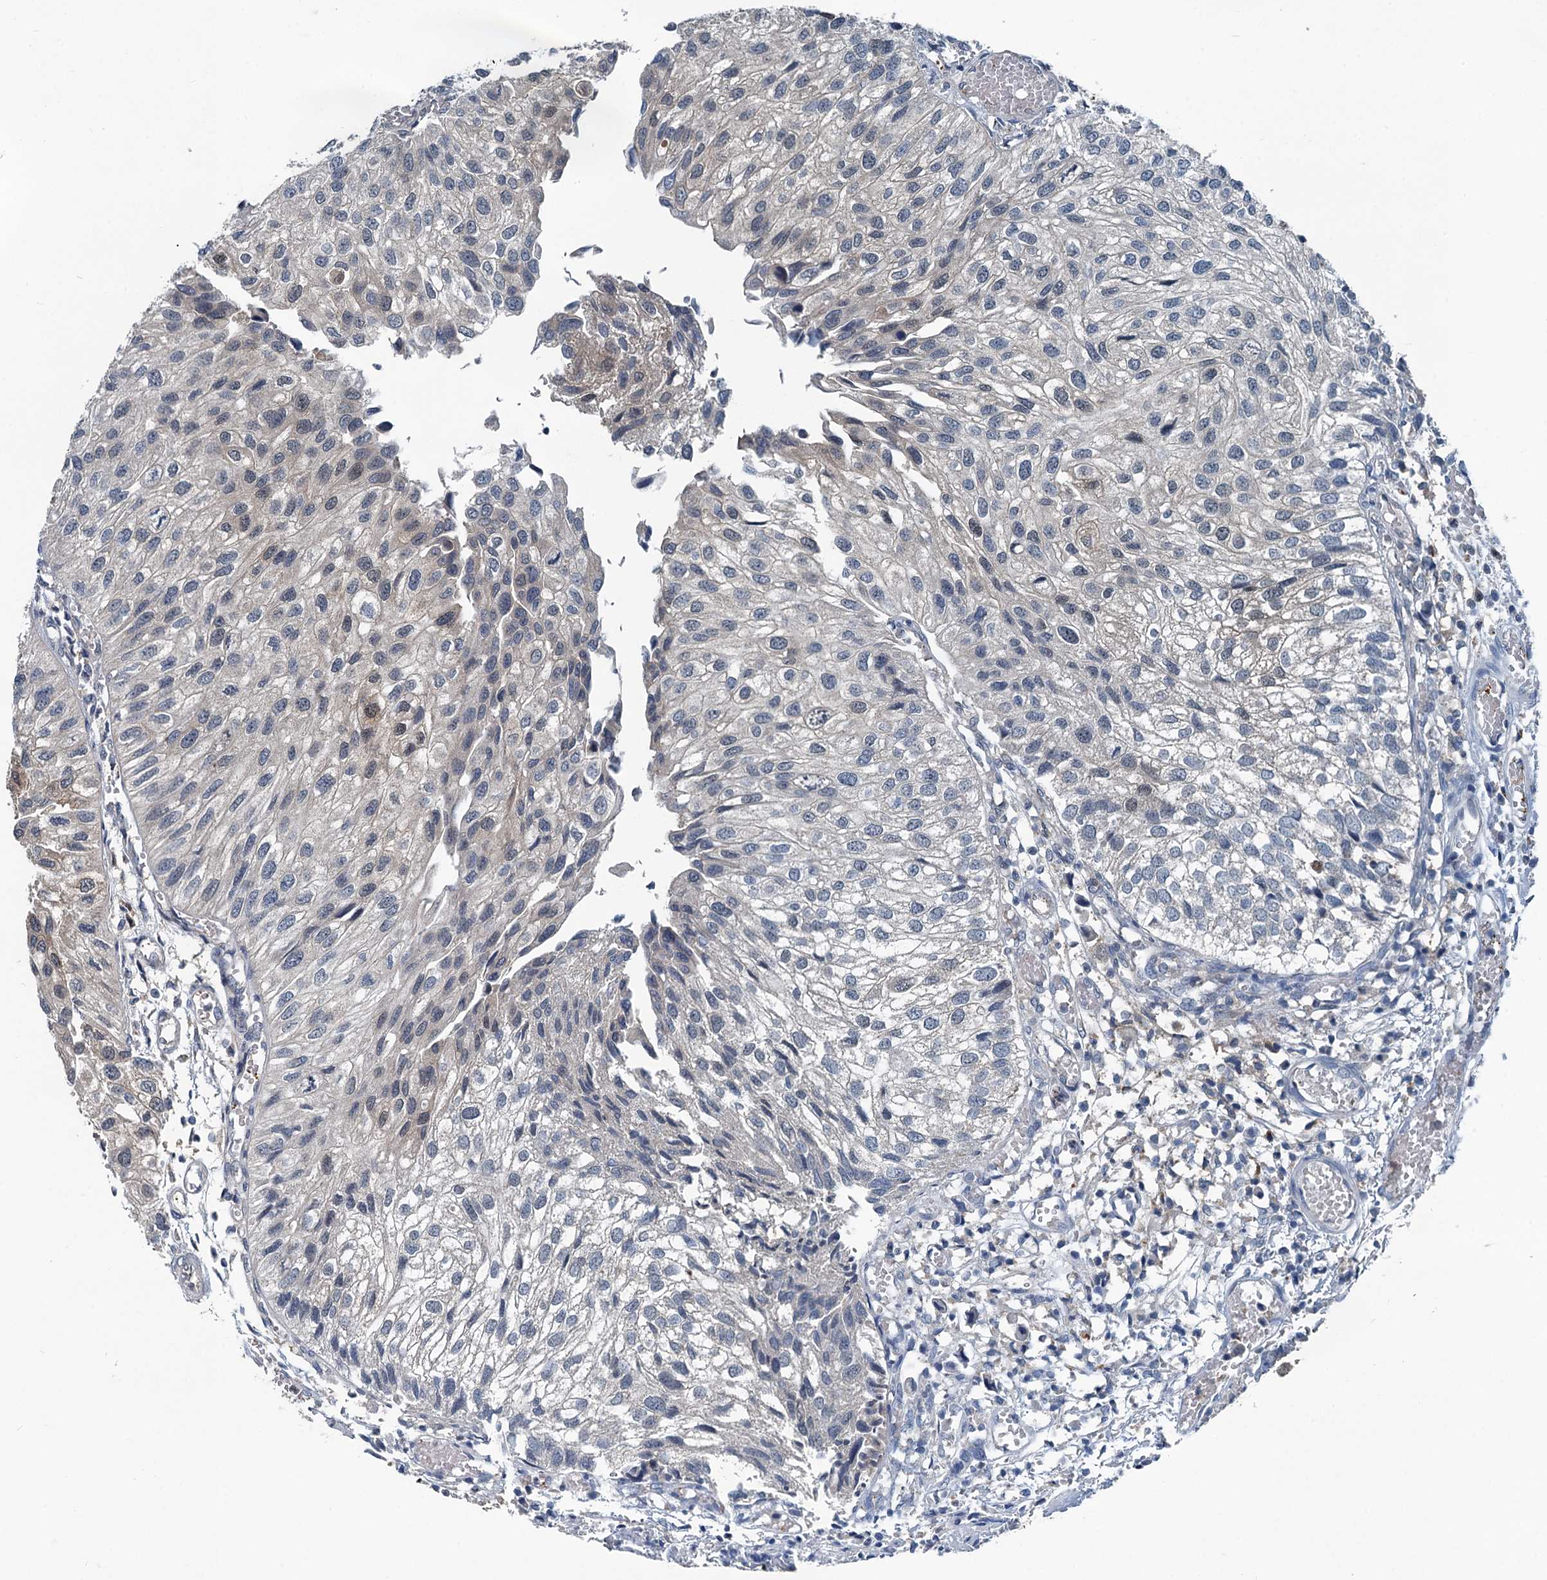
{"staining": {"intensity": "negative", "quantity": "none", "location": "none"}, "tissue": "urothelial cancer", "cell_type": "Tumor cells", "image_type": "cancer", "snomed": [{"axis": "morphology", "description": "Urothelial carcinoma, Low grade"}, {"axis": "topography", "description": "Urinary bladder"}], "caption": "A photomicrograph of low-grade urothelial carcinoma stained for a protein demonstrates no brown staining in tumor cells.", "gene": "GCLM", "patient": {"sex": "female", "age": 89}}